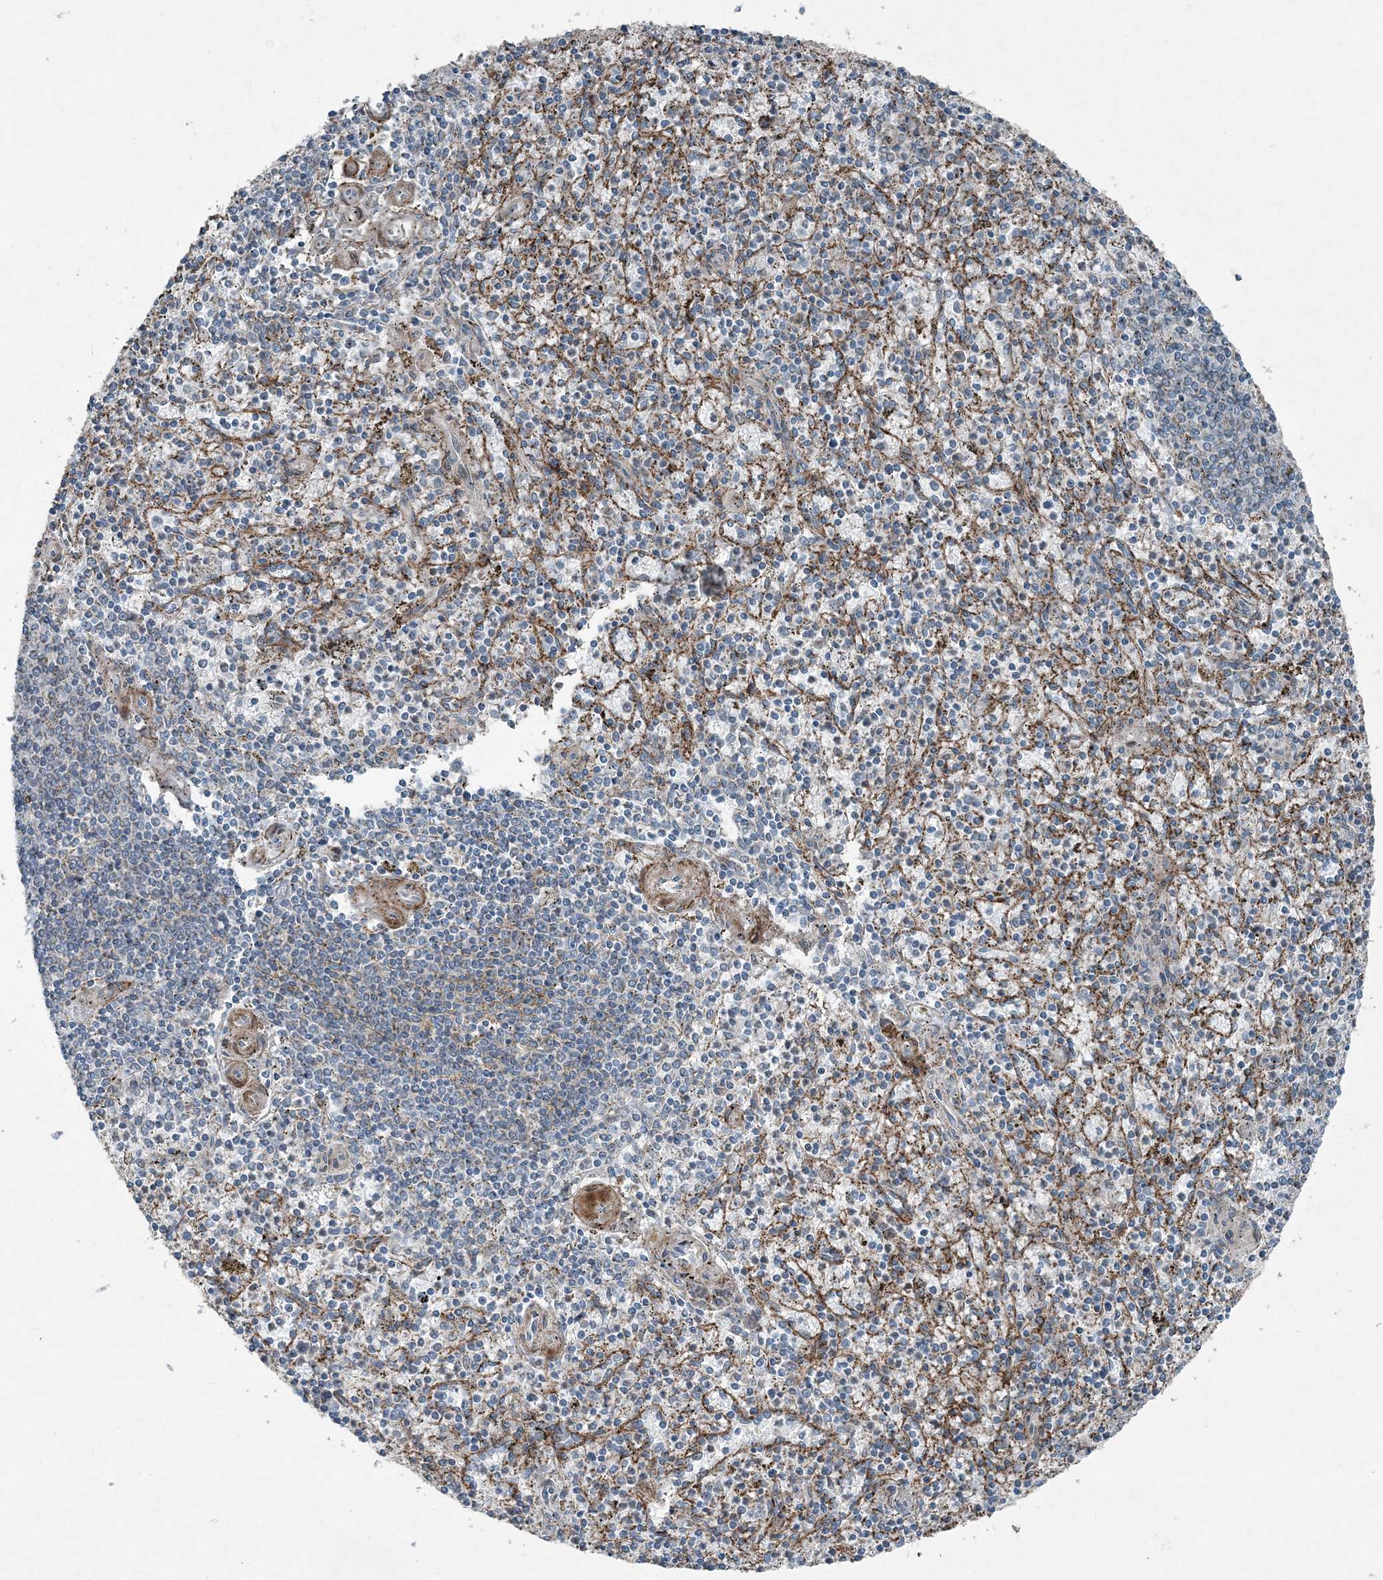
{"staining": {"intensity": "negative", "quantity": "none", "location": "none"}, "tissue": "spleen", "cell_type": "Cells in red pulp", "image_type": "normal", "snomed": [{"axis": "morphology", "description": "Normal tissue, NOS"}, {"axis": "topography", "description": "Spleen"}], "caption": "IHC of unremarkable human spleen displays no expression in cells in red pulp.", "gene": "GCC2", "patient": {"sex": "male", "age": 72}}